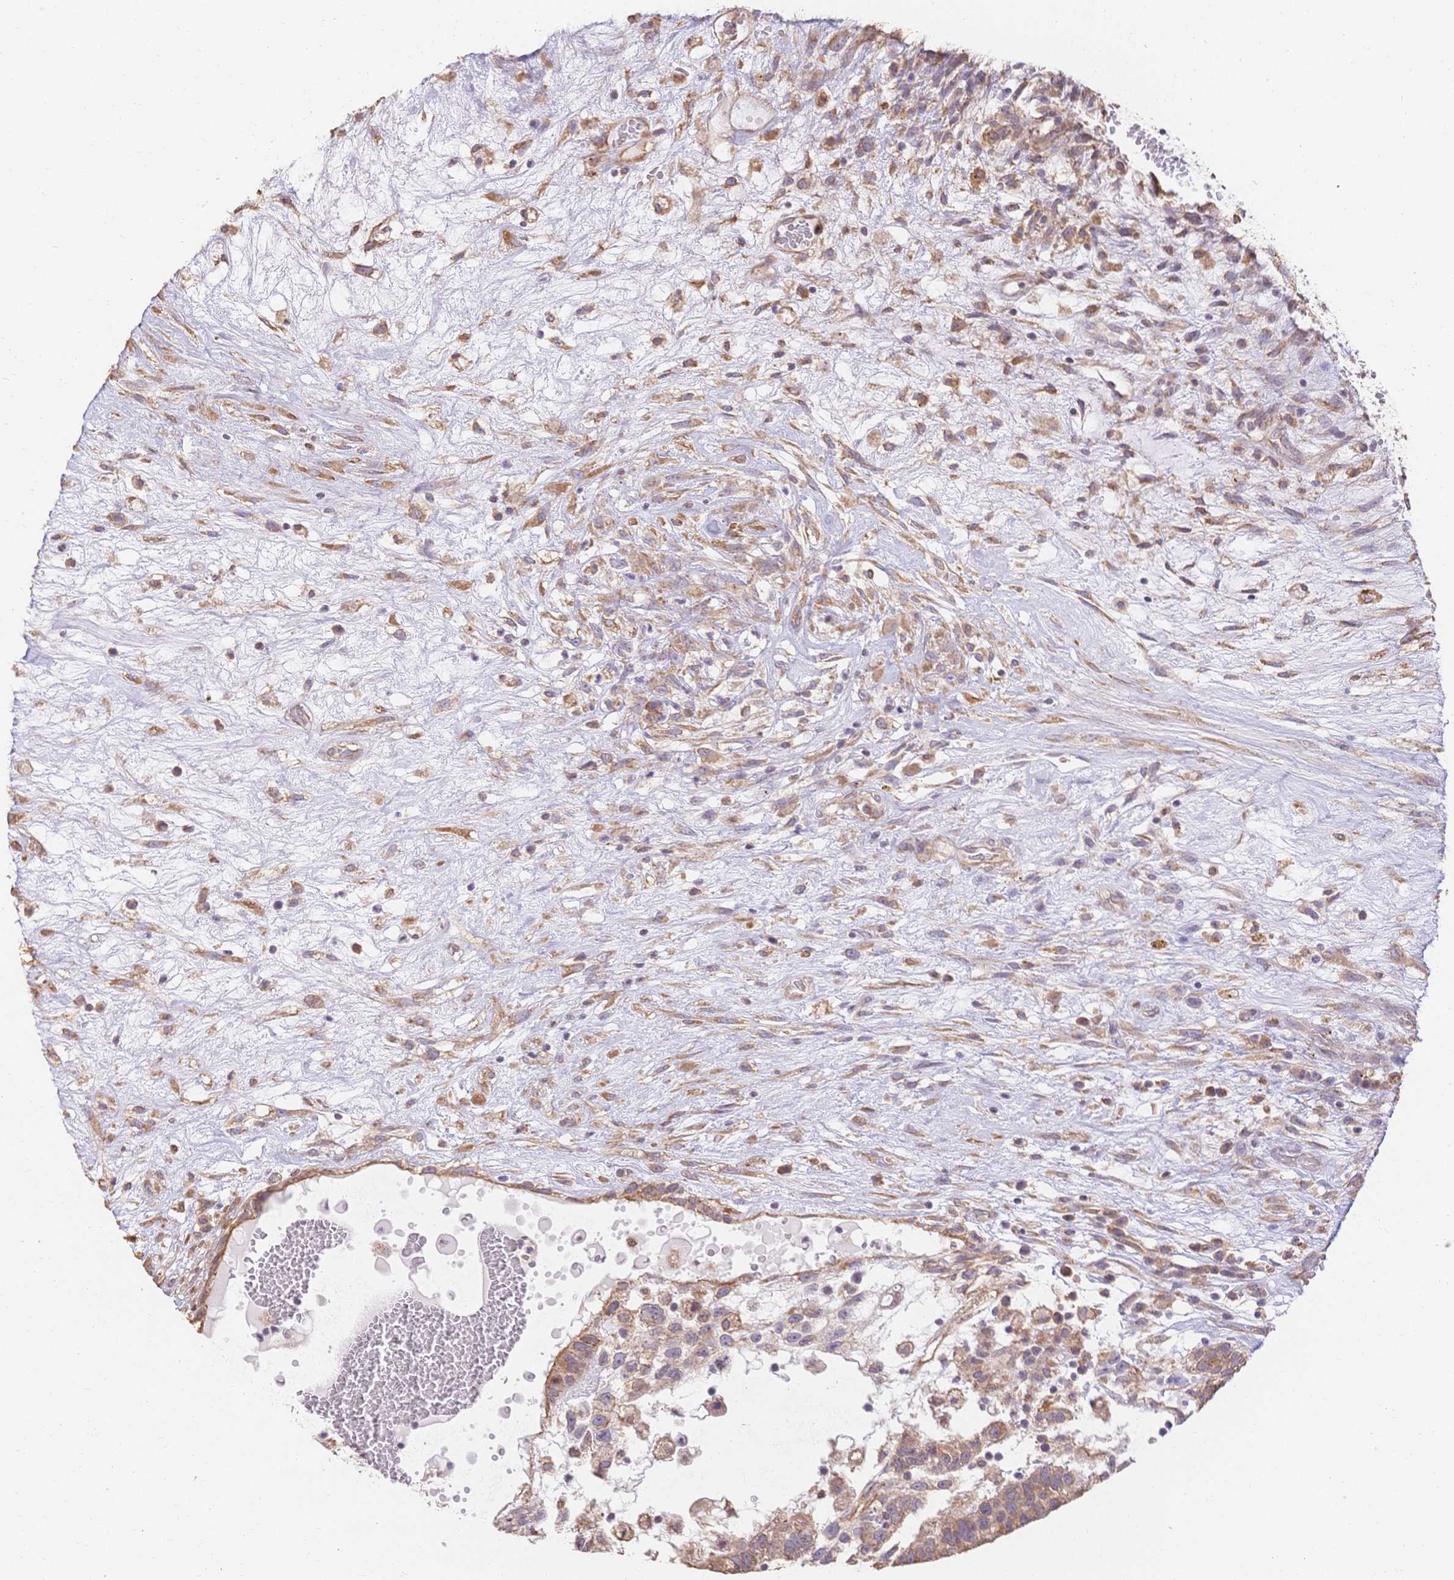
{"staining": {"intensity": "weak", "quantity": ">75%", "location": "cytoplasmic/membranous"}, "tissue": "testis cancer", "cell_type": "Tumor cells", "image_type": "cancer", "snomed": [{"axis": "morphology", "description": "Normal tissue, NOS"}, {"axis": "morphology", "description": "Carcinoma, Embryonal, NOS"}, {"axis": "topography", "description": "Testis"}], "caption": "A photomicrograph of testis cancer (embryonal carcinoma) stained for a protein exhibits weak cytoplasmic/membranous brown staining in tumor cells.", "gene": "HS3ST5", "patient": {"sex": "male", "age": 32}}